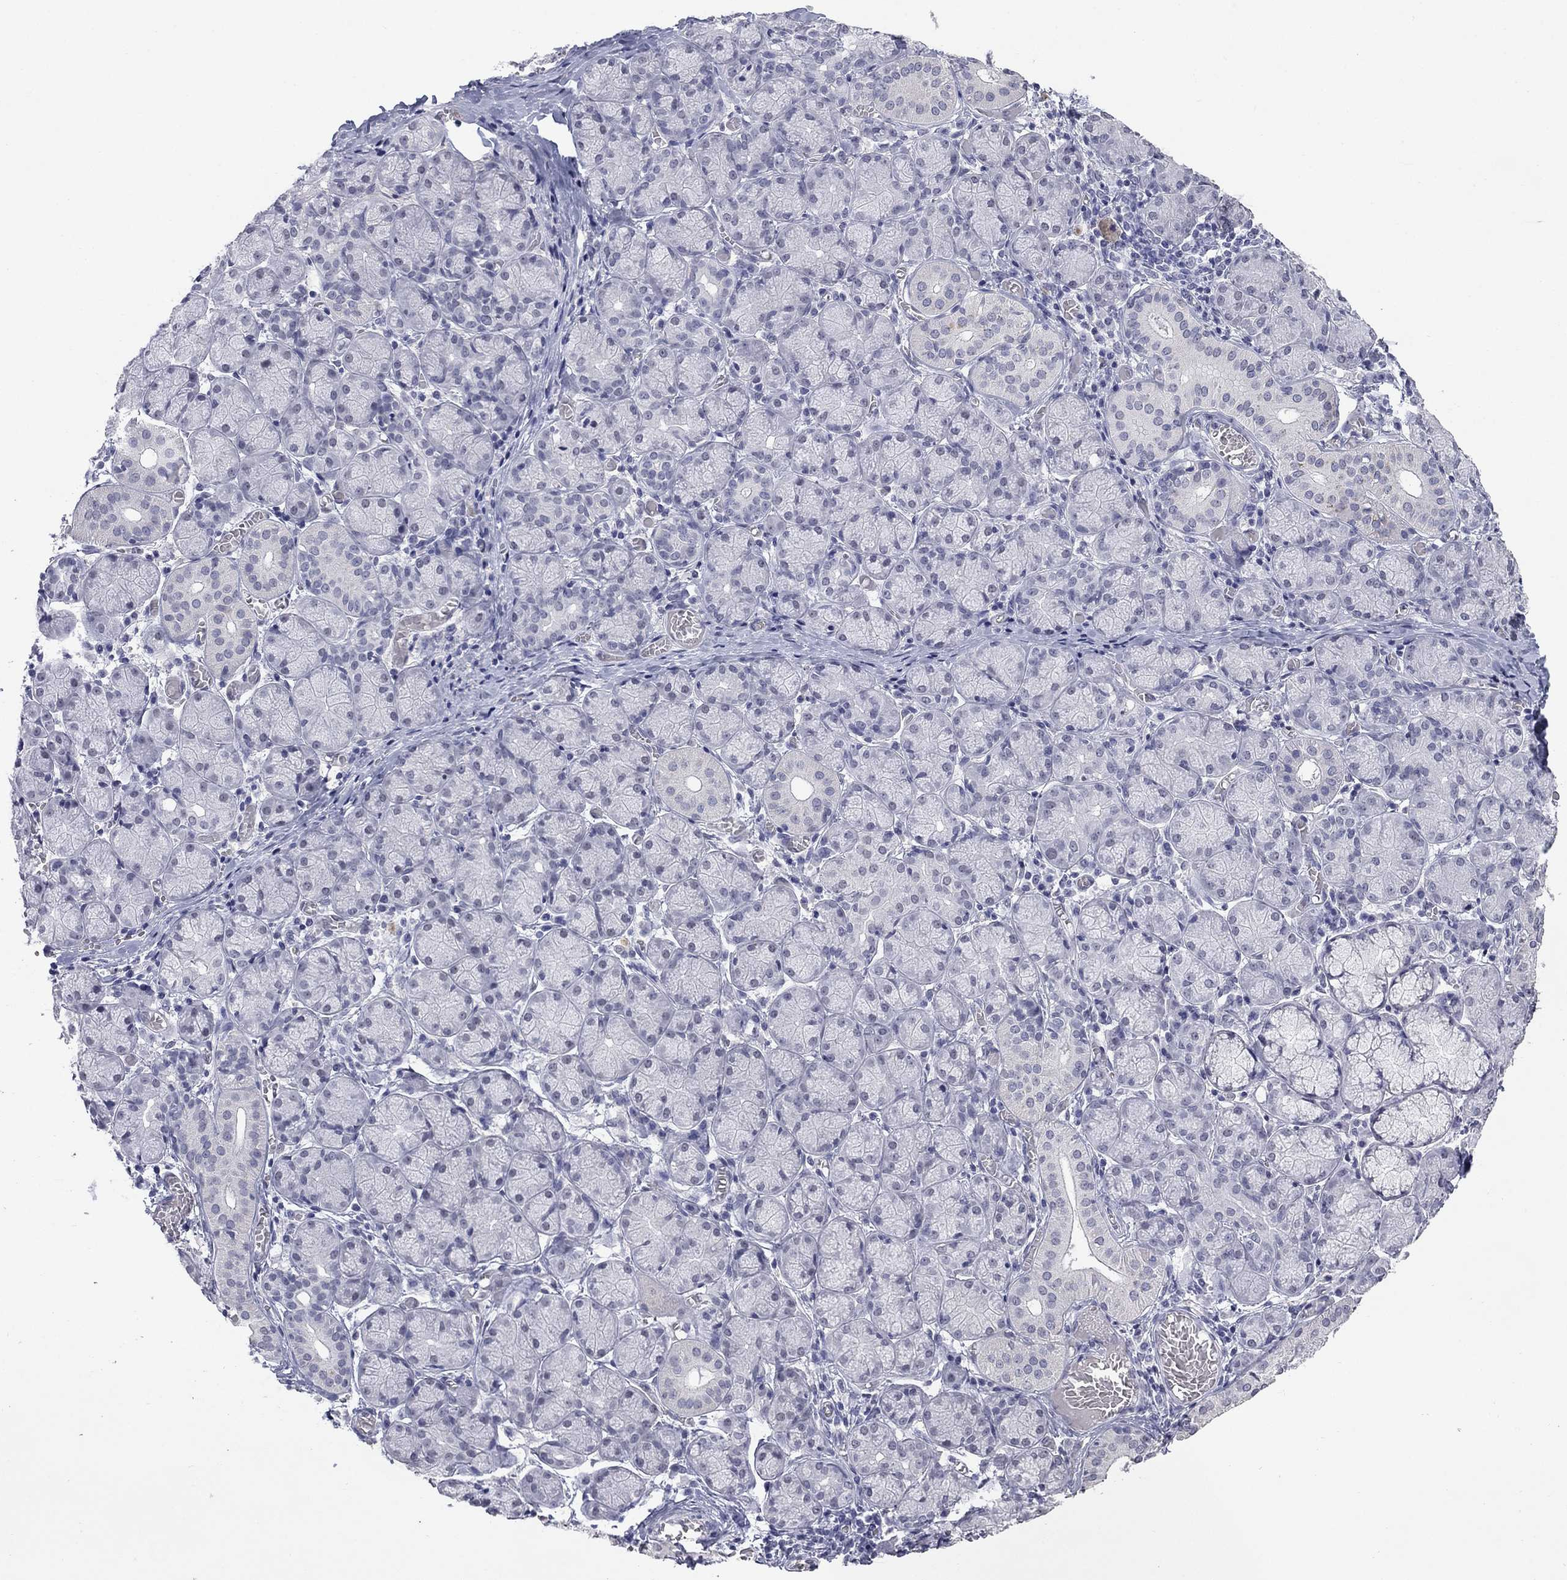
{"staining": {"intensity": "negative", "quantity": "none", "location": "none"}, "tissue": "salivary gland", "cell_type": "Glandular cells", "image_type": "normal", "snomed": [{"axis": "morphology", "description": "Normal tissue, NOS"}, {"axis": "topography", "description": "Salivary gland"}, {"axis": "topography", "description": "Peripheral nerve tissue"}], "caption": "IHC image of benign salivary gland stained for a protein (brown), which reveals no staining in glandular cells.", "gene": "SLC51A", "patient": {"sex": "female", "age": 24}}